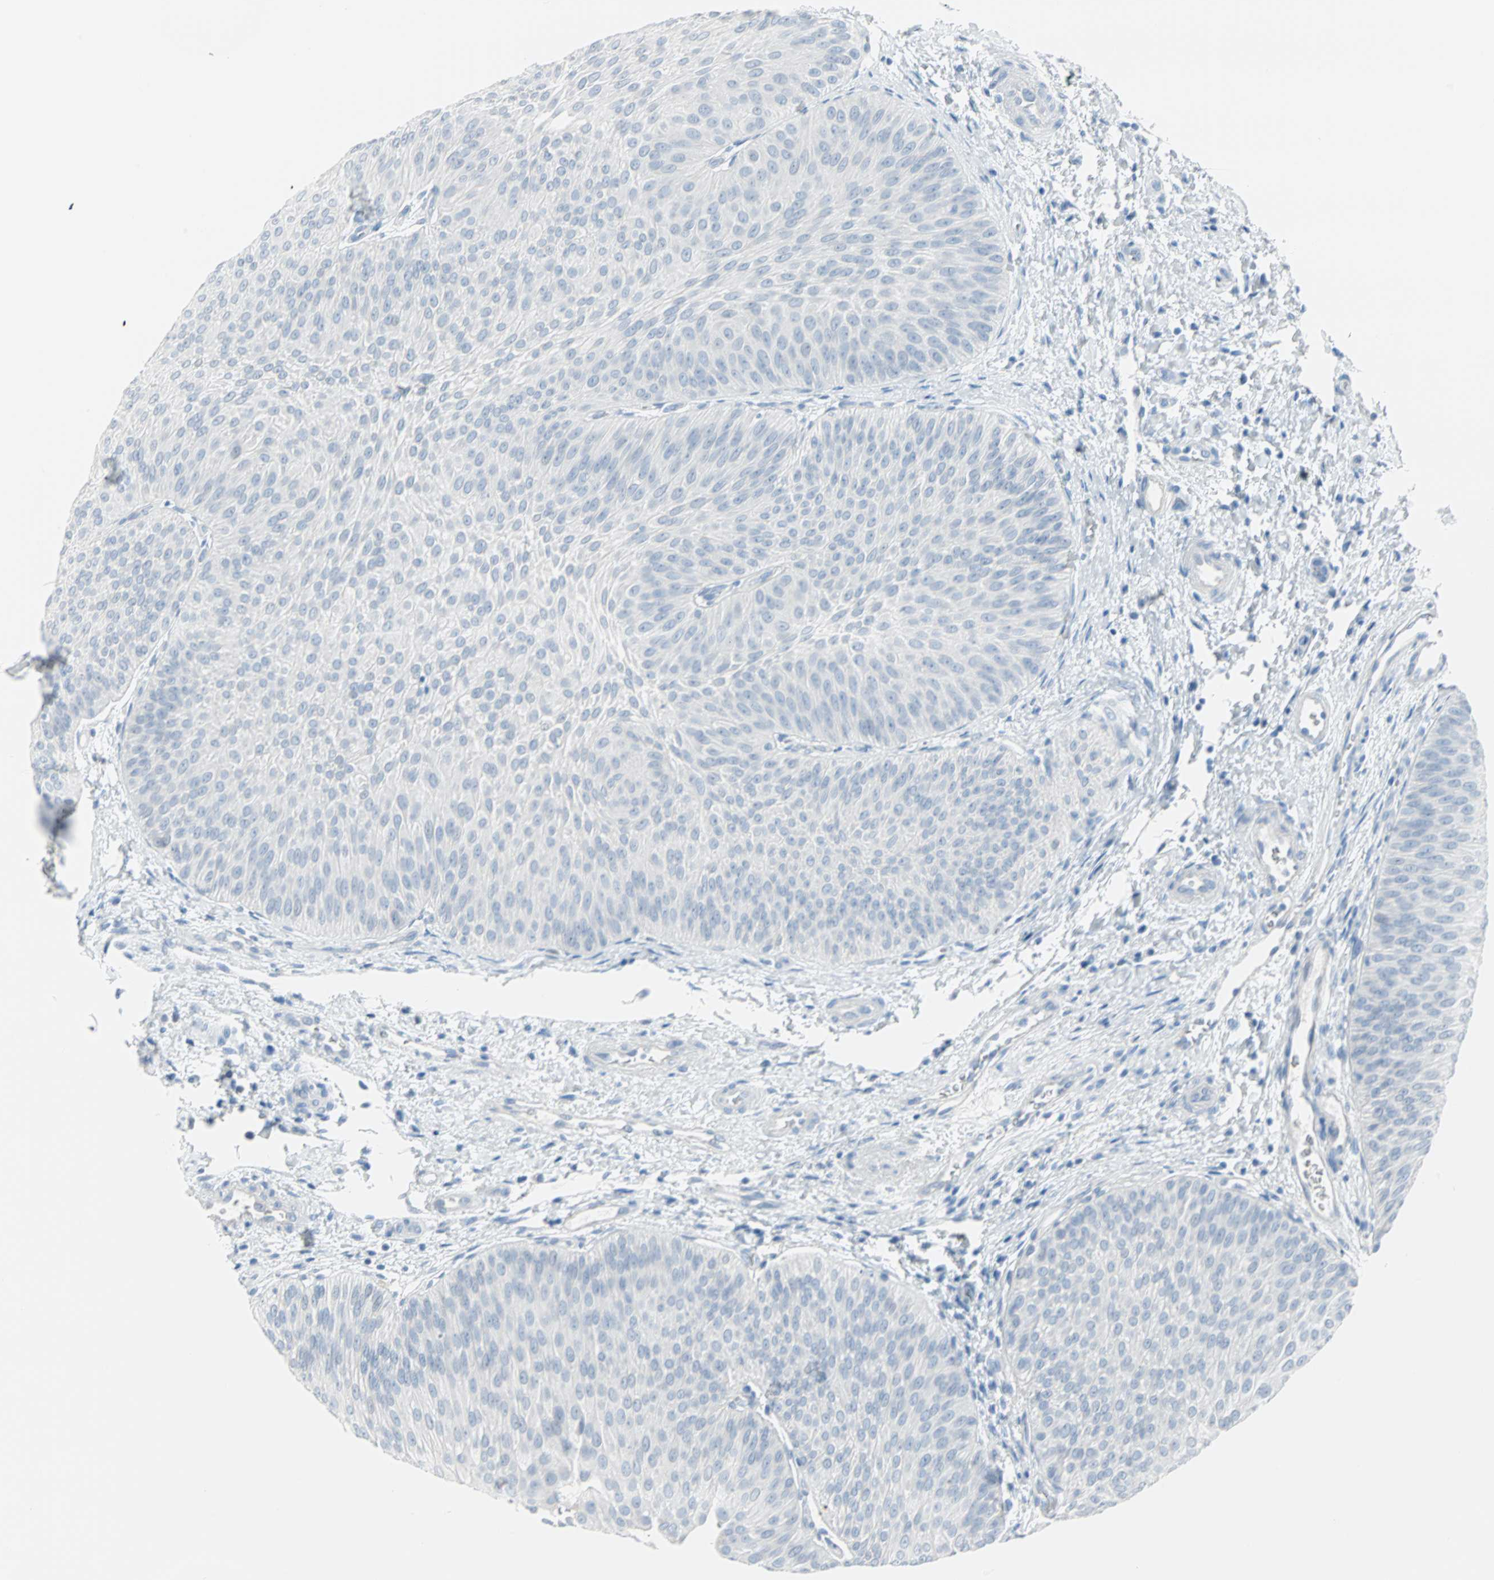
{"staining": {"intensity": "negative", "quantity": "none", "location": "none"}, "tissue": "urothelial cancer", "cell_type": "Tumor cells", "image_type": "cancer", "snomed": [{"axis": "morphology", "description": "Urothelial carcinoma, Low grade"}, {"axis": "topography", "description": "Urinary bladder"}], "caption": "Histopathology image shows no significant protein positivity in tumor cells of low-grade urothelial carcinoma.", "gene": "STX1A", "patient": {"sex": "female", "age": 60}}